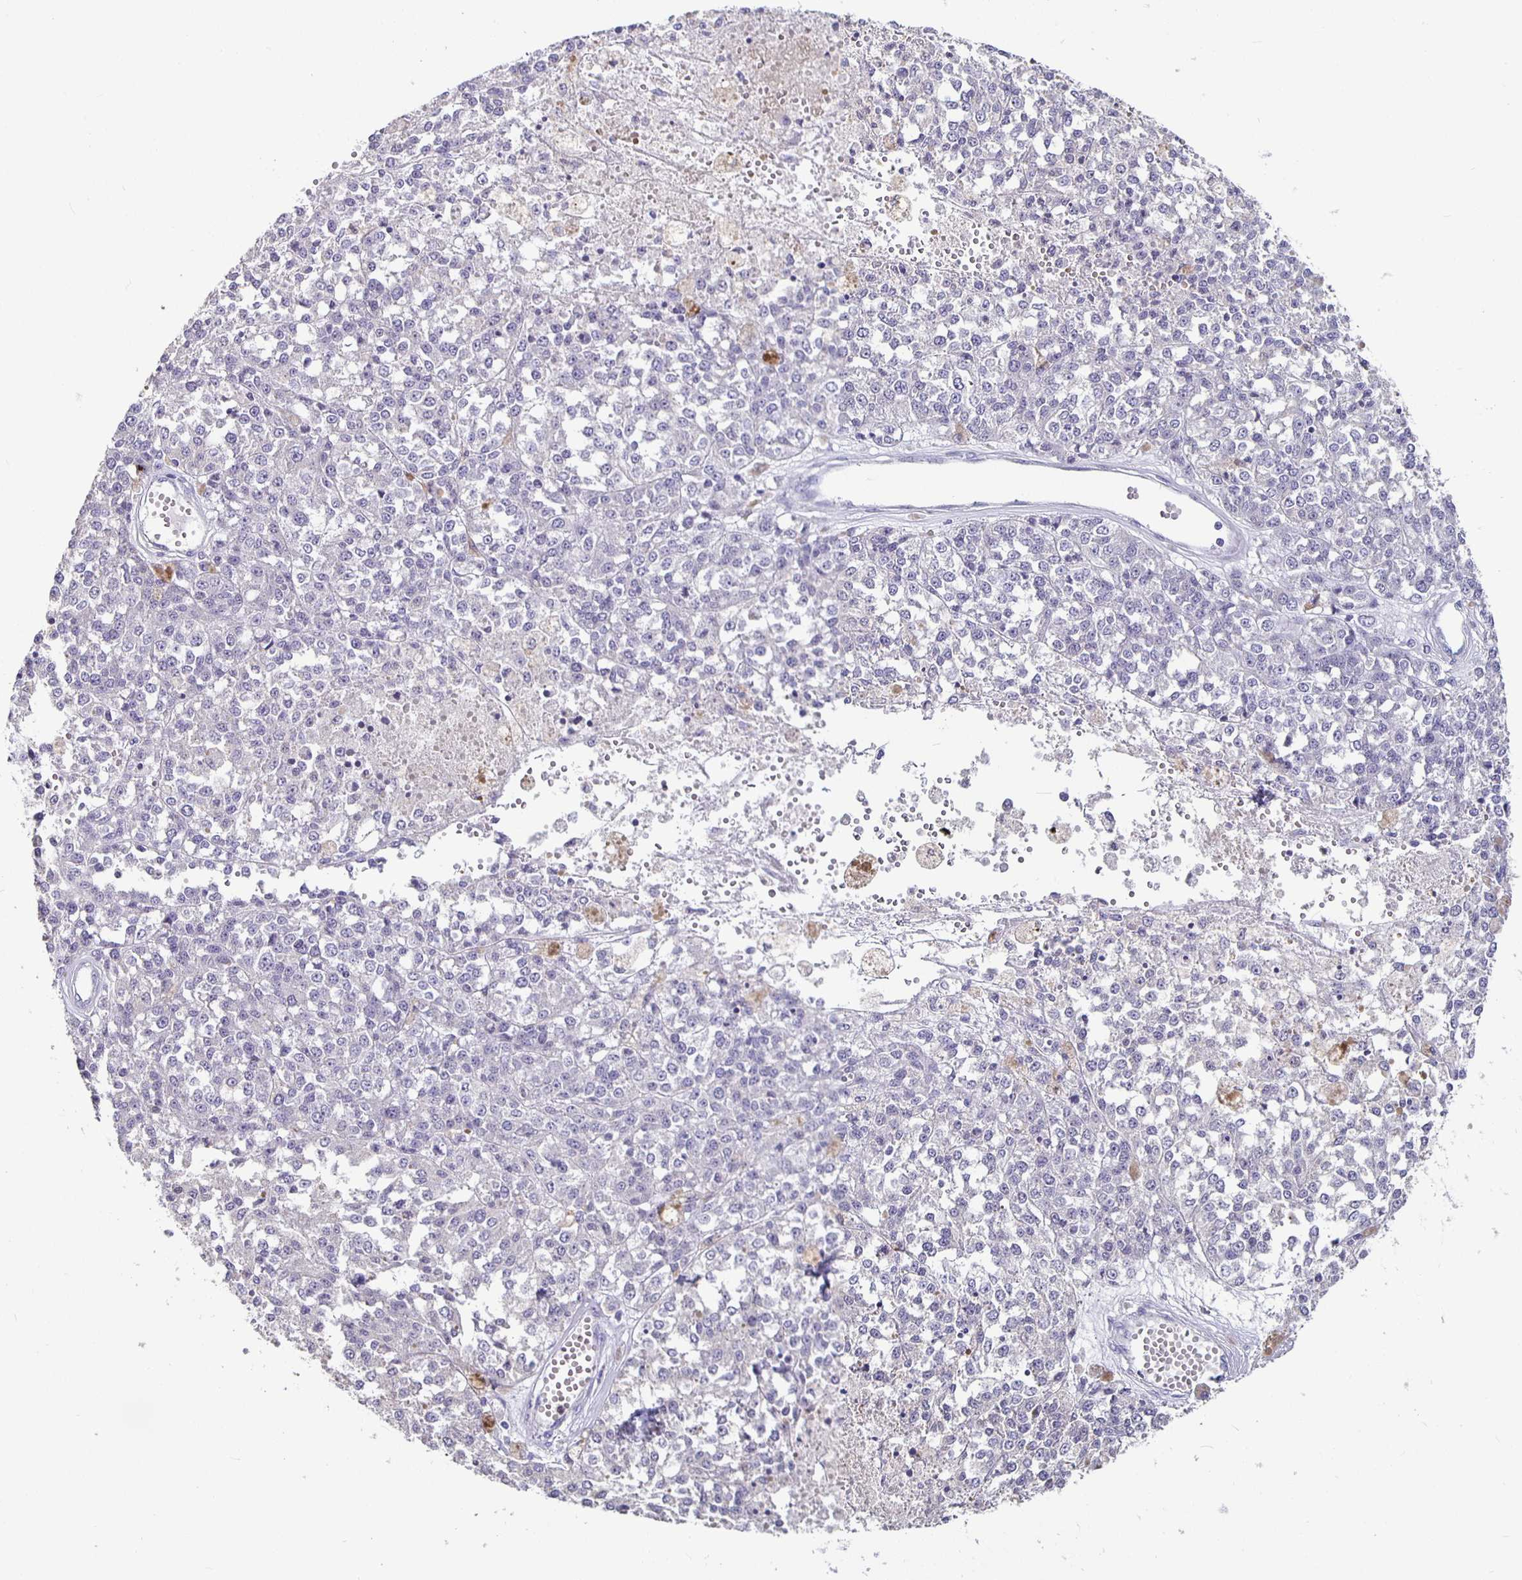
{"staining": {"intensity": "negative", "quantity": "none", "location": "none"}, "tissue": "melanoma", "cell_type": "Tumor cells", "image_type": "cancer", "snomed": [{"axis": "morphology", "description": "Malignant melanoma, Metastatic site"}, {"axis": "topography", "description": "Lymph node"}], "caption": "This is an IHC micrograph of human malignant melanoma (metastatic site). There is no staining in tumor cells.", "gene": "GPX4", "patient": {"sex": "female", "age": 64}}